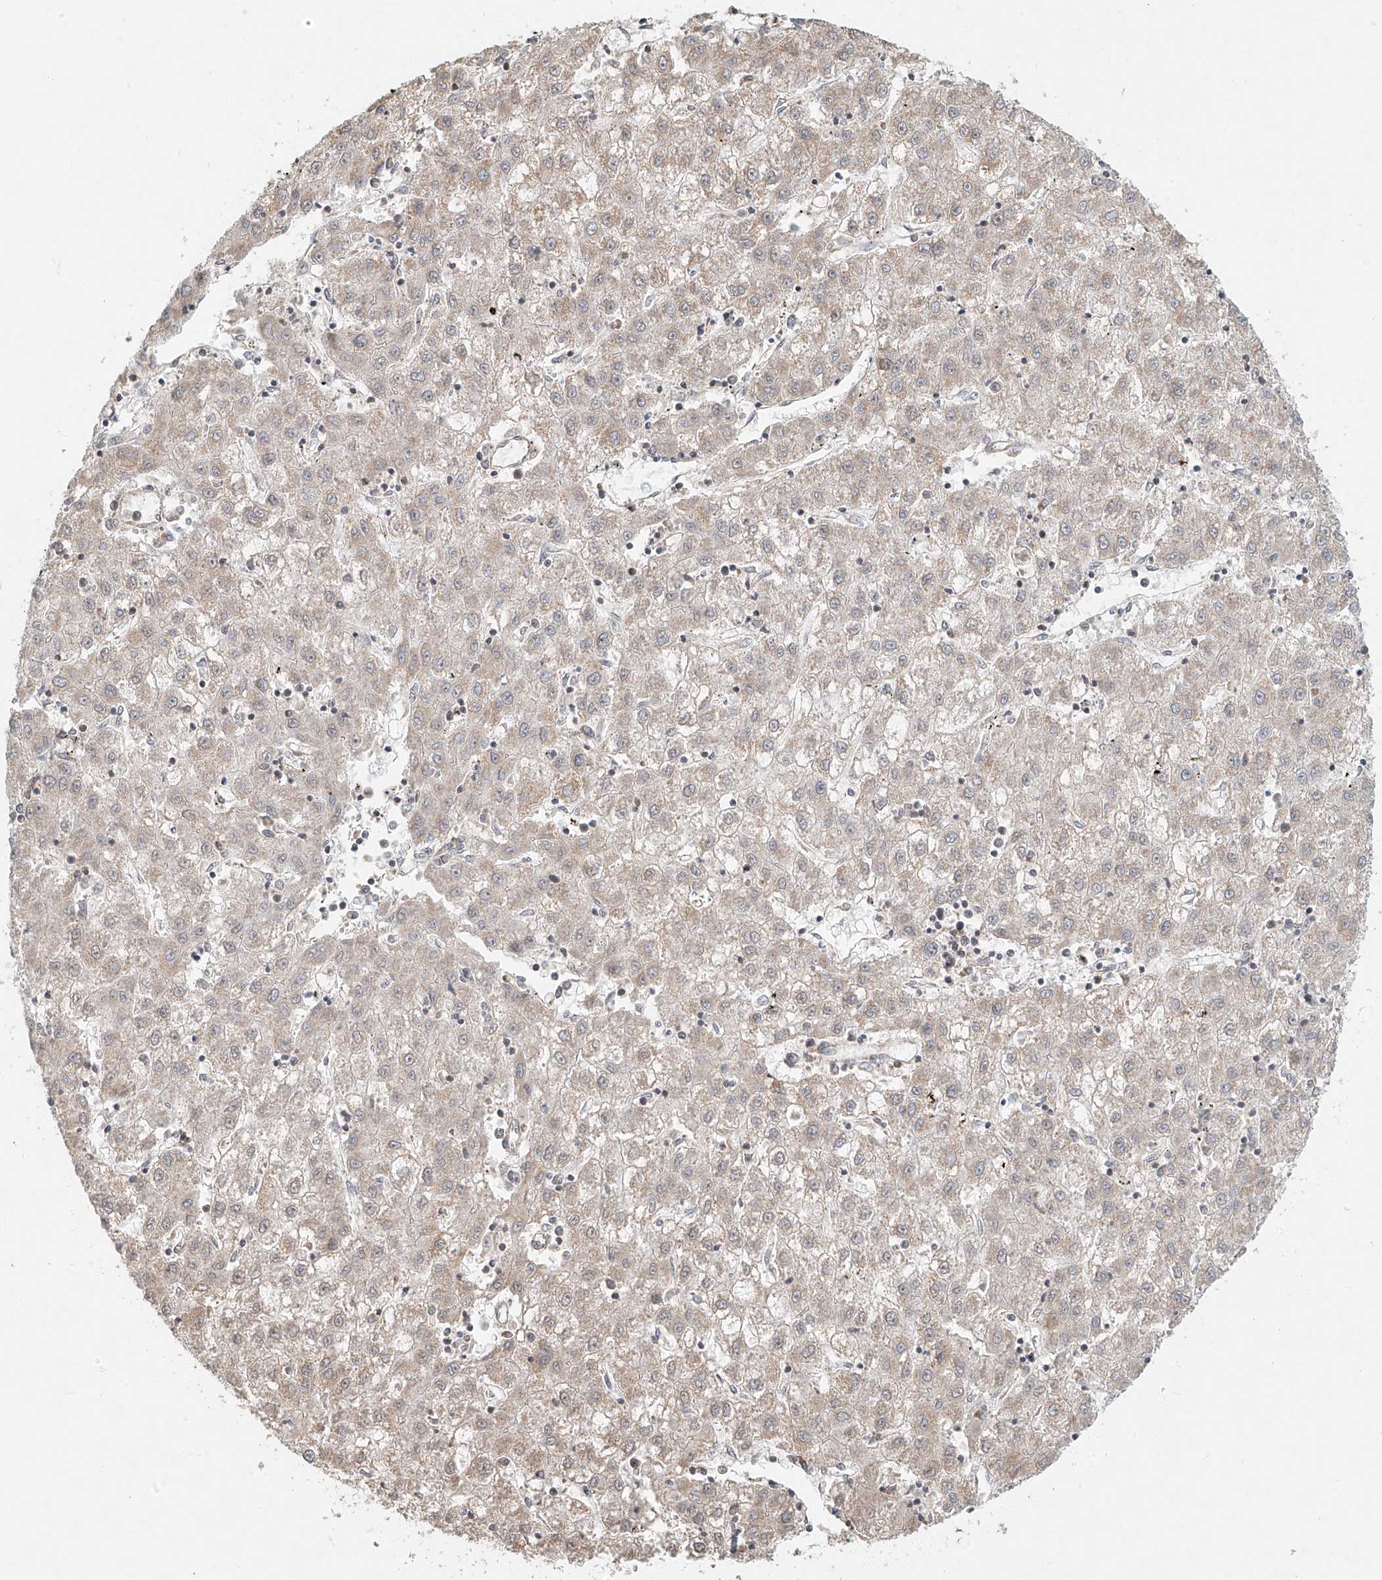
{"staining": {"intensity": "weak", "quantity": "<25%", "location": "cytoplasmic/membranous"}, "tissue": "liver cancer", "cell_type": "Tumor cells", "image_type": "cancer", "snomed": [{"axis": "morphology", "description": "Carcinoma, Hepatocellular, NOS"}, {"axis": "topography", "description": "Liver"}], "caption": "The IHC histopathology image has no significant expression in tumor cells of liver cancer (hepatocellular carcinoma) tissue.", "gene": "SYTL3", "patient": {"sex": "male", "age": 72}}